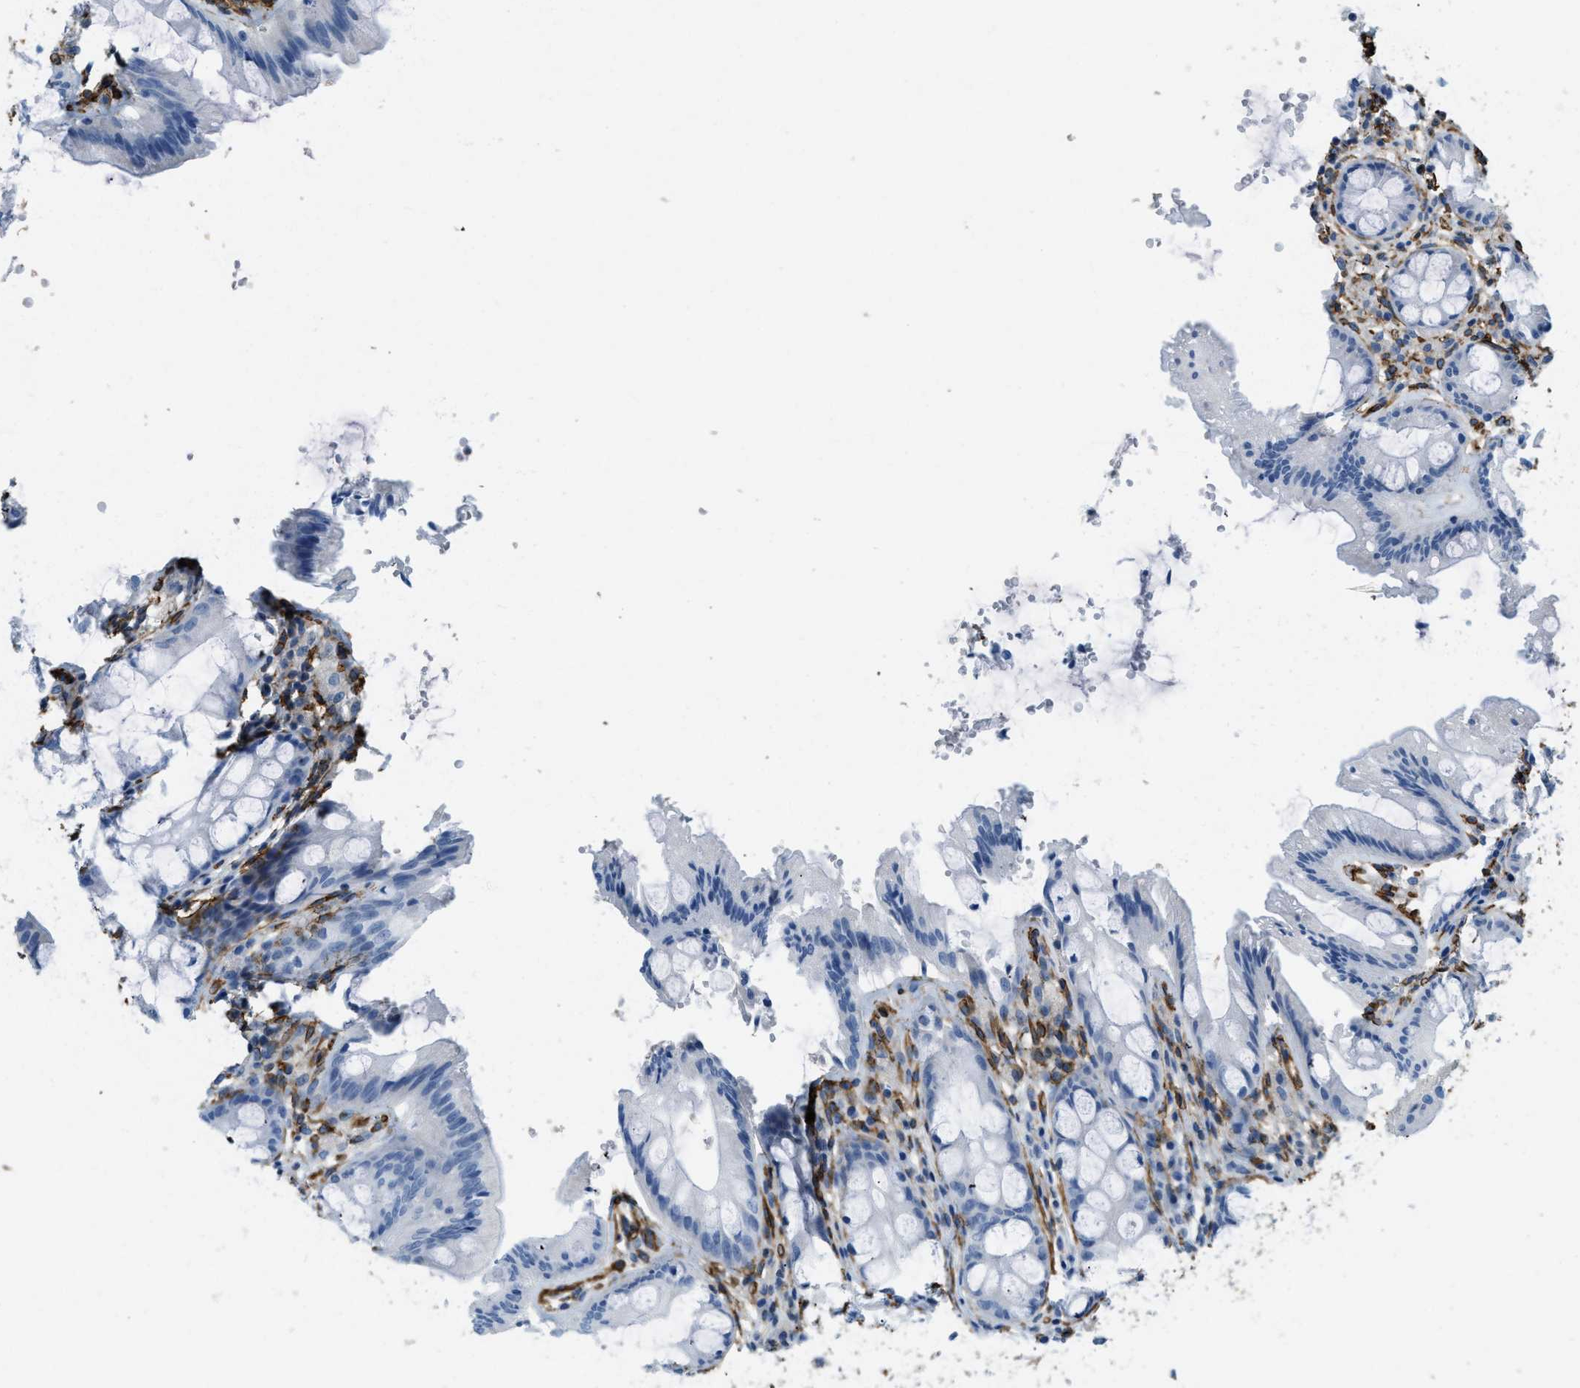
{"staining": {"intensity": "strong", "quantity": ">75%", "location": "cytoplasmic/membranous"}, "tissue": "colon", "cell_type": "Endothelial cells", "image_type": "normal", "snomed": [{"axis": "morphology", "description": "Normal tissue, NOS"}, {"axis": "topography", "description": "Colon"}], "caption": "Immunohistochemistry (IHC) (DAB (3,3'-diaminobenzidine)) staining of normal human colon reveals strong cytoplasmic/membranous protein staining in approximately >75% of endothelial cells. (DAB IHC with brightfield microscopy, high magnification).", "gene": "TMEM43", "patient": {"sex": "male", "age": 47}}